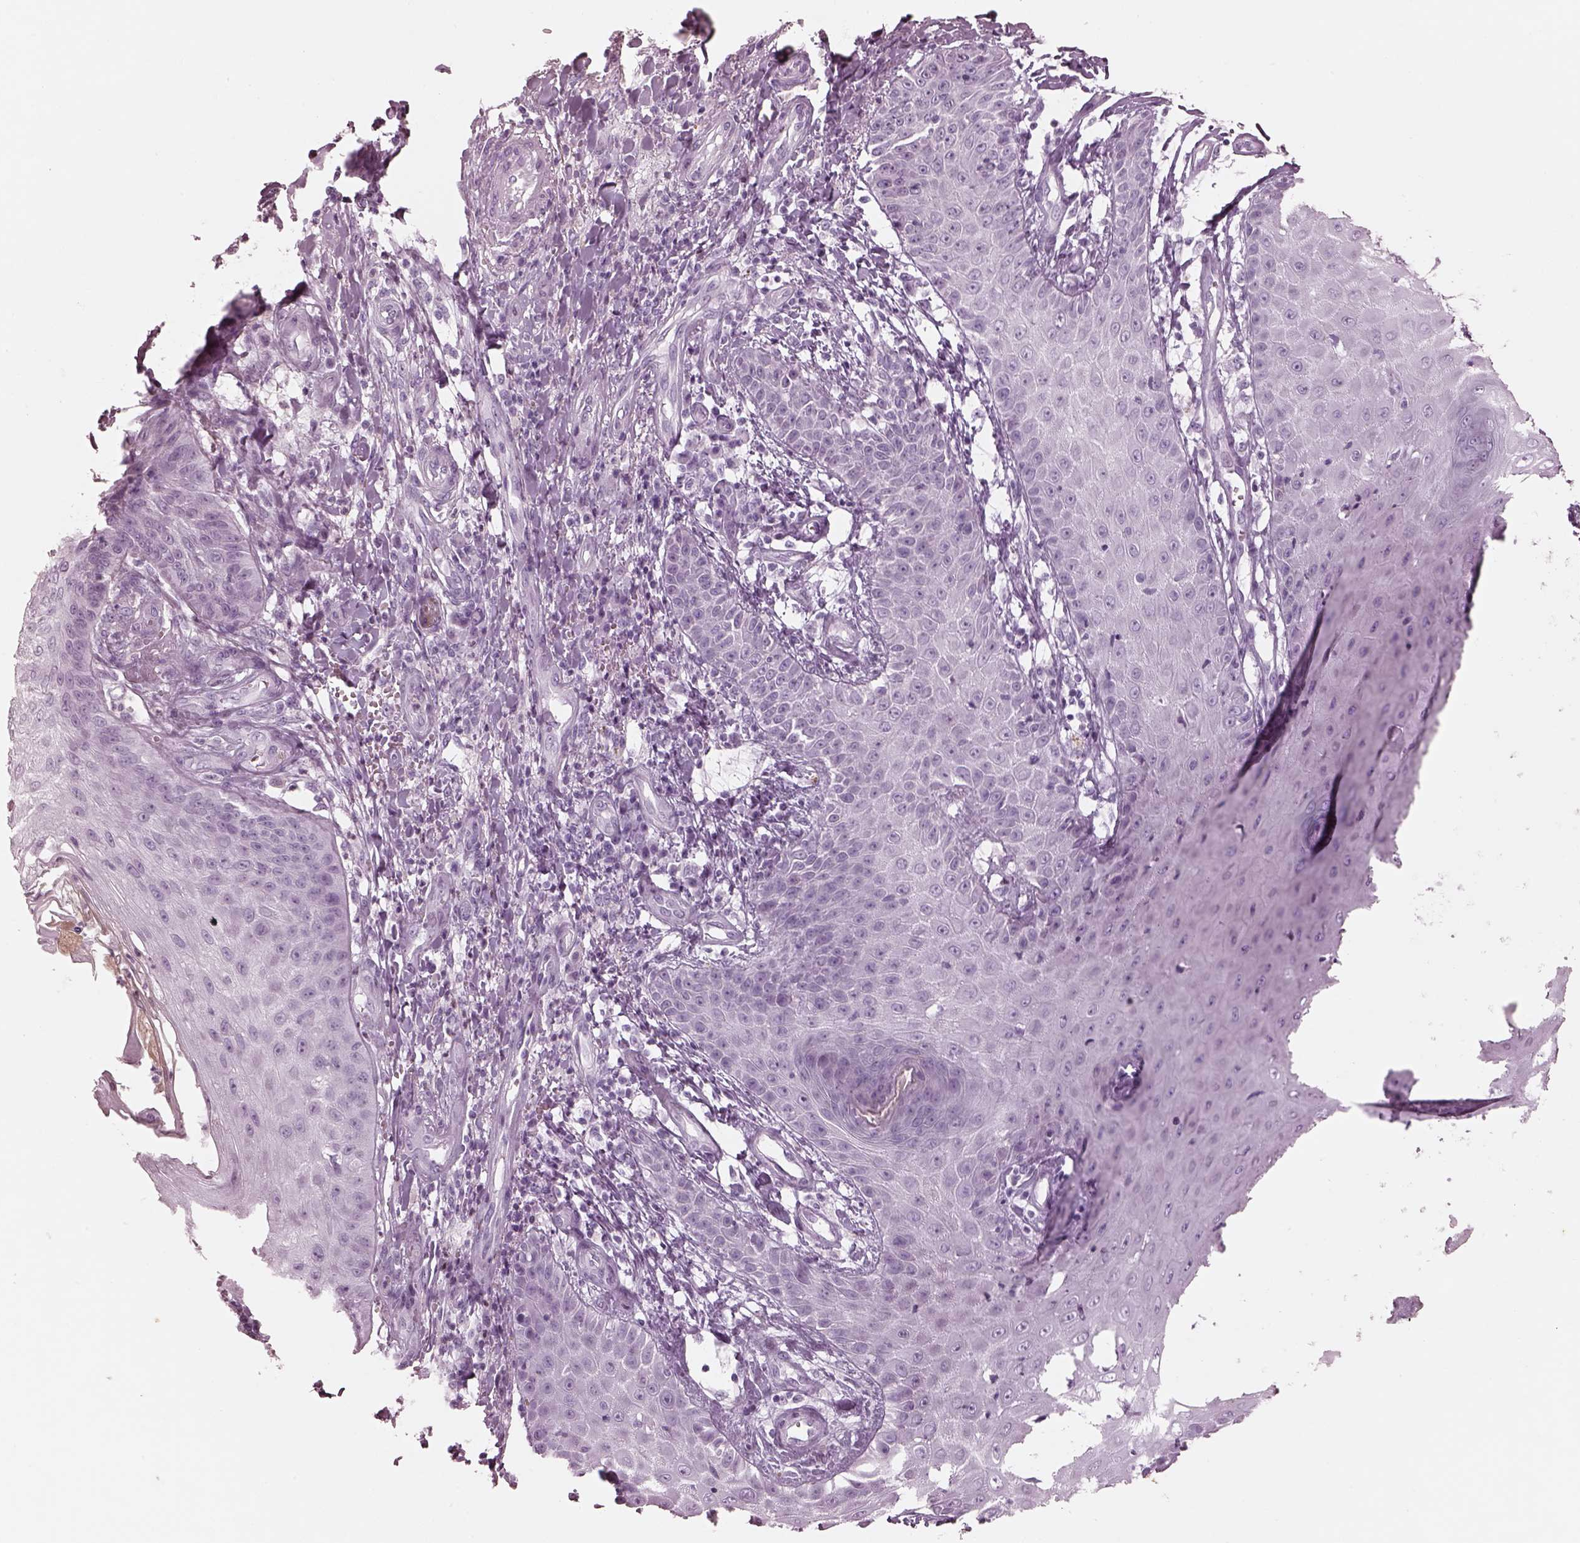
{"staining": {"intensity": "negative", "quantity": "none", "location": "none"}, "tissue": "skin cancer", "cell_type": "Tumor cells", "image_type": "cancer", "snomed": [{"axis": "morphology", "description": "Squamous cell carcinoma, NOS"}, {"axis": "topography", "description": "Skin"}], "caption": "Immunohistochemistry photomicrograph of skin squamous cell carcinoma stained for a protein (brown), which exhibits no staining in tumor cells. Brightfield microscopy of IHC stained with DAB (brown) and hematoxylin (blue), captured at high magnification.", "gene": "OPN4", "patient": {"sex": "male", "age": 70}}